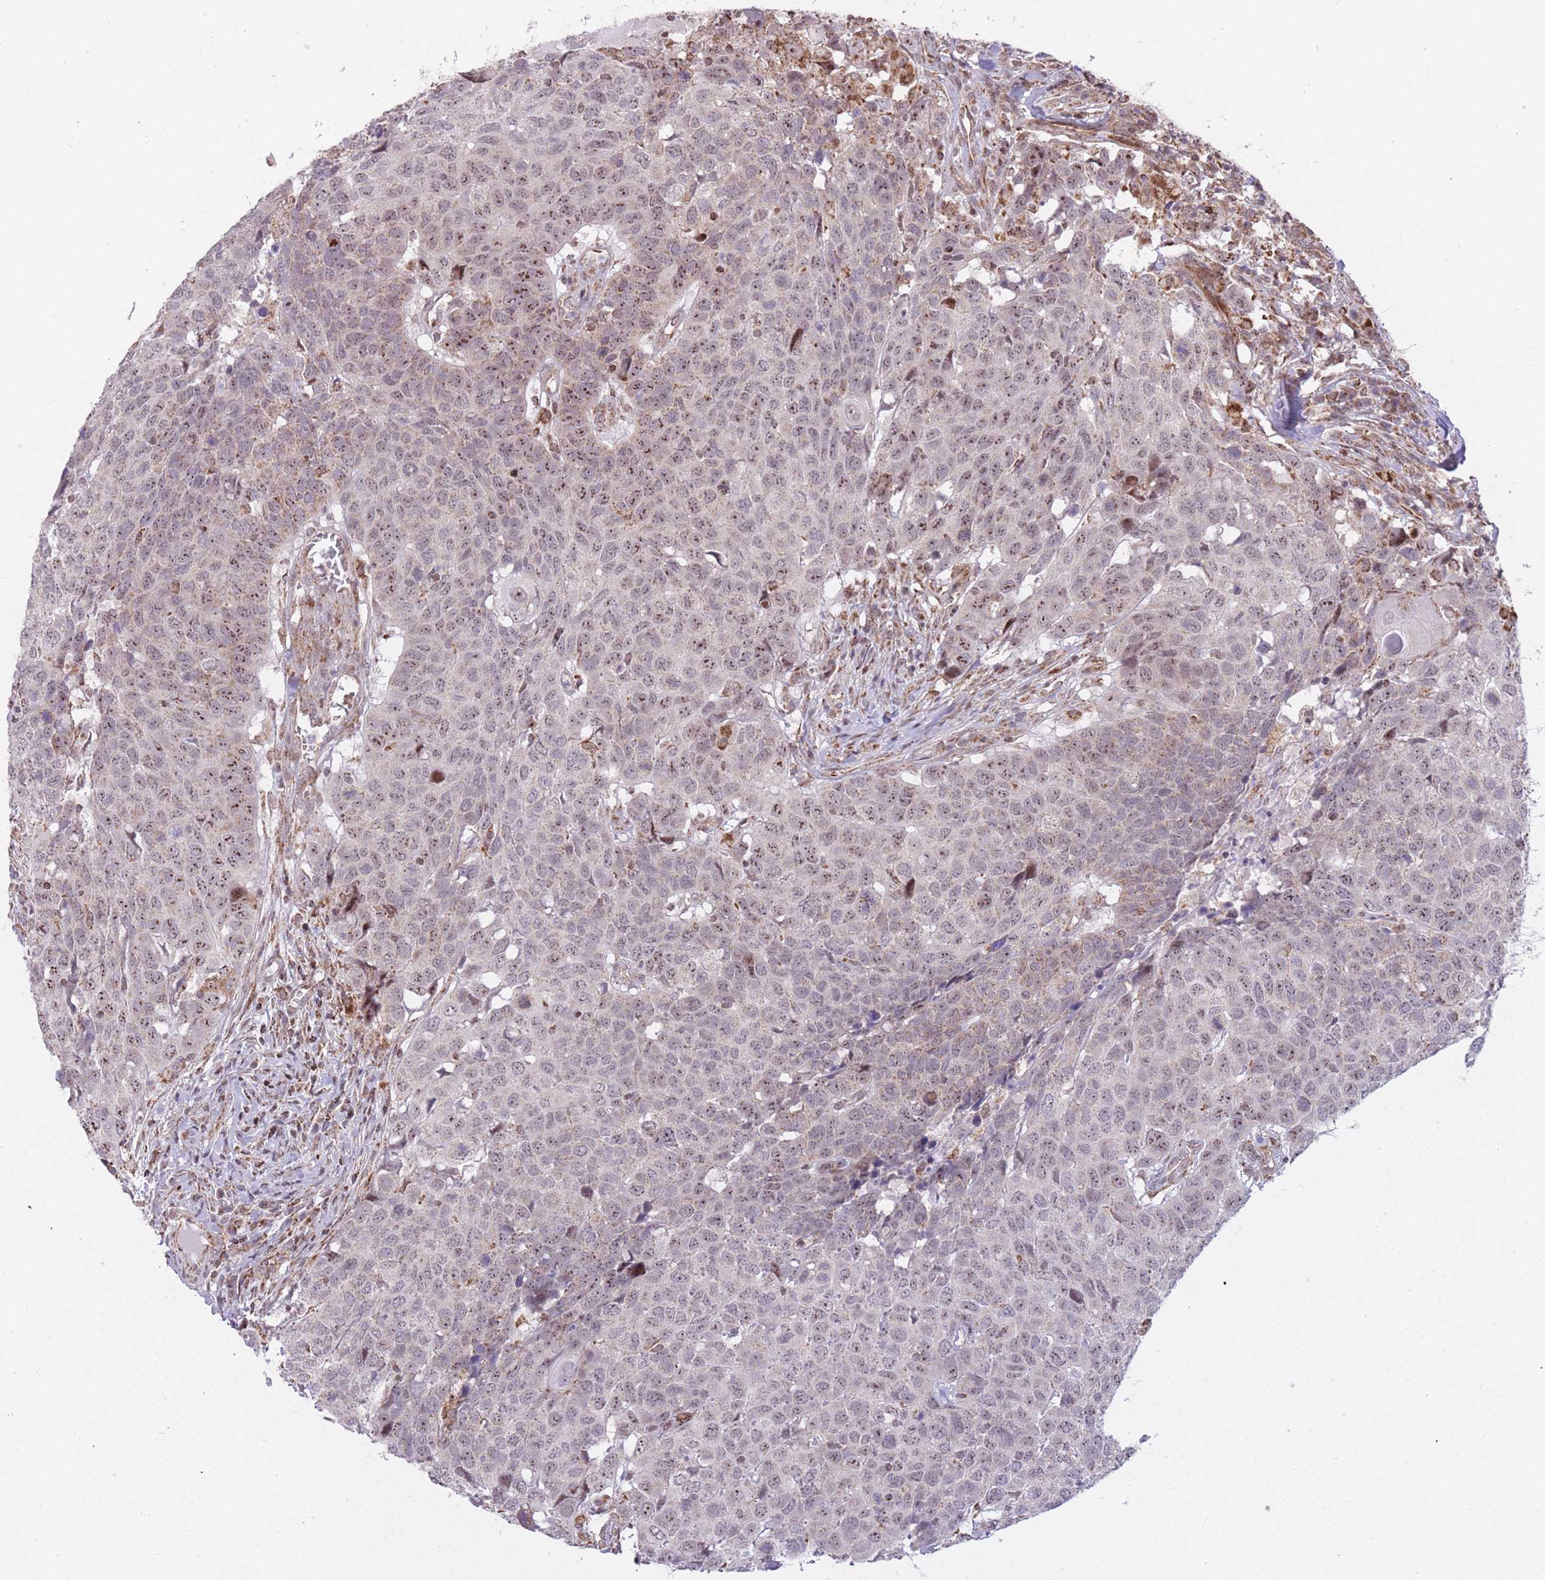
{"staining": {"intensity": "moderate", "quantity": "25%-75%", "location": "nuclear"}, "tissue": "head and neck cancer", "cell_type": "Tumor cells", "image_type": "cancer", "snomed": [{"axis": "morphology", "description": "Normal tissue, NOS"}, {"axis": "morphology", "description": "Squamous cell carcinoma, NOS"}, {"axis": "topography", "description": "Skeletal muscle"}, {"axis": "topography", "description": "Vascular tissue"}, {"axis": "topography", "description": "Peripheral nerve tissue"}, {"axis": "topography", "description": "Head-Neck"}], "caption": "Protein analysis of squamous cell carcinoma (head and neck) tissue reveals moderate nuclear staining in approximately 25%-75% of tumor cells.", "gene": "DPYSL4", "patient": {"sex": "male", "age": 66}}